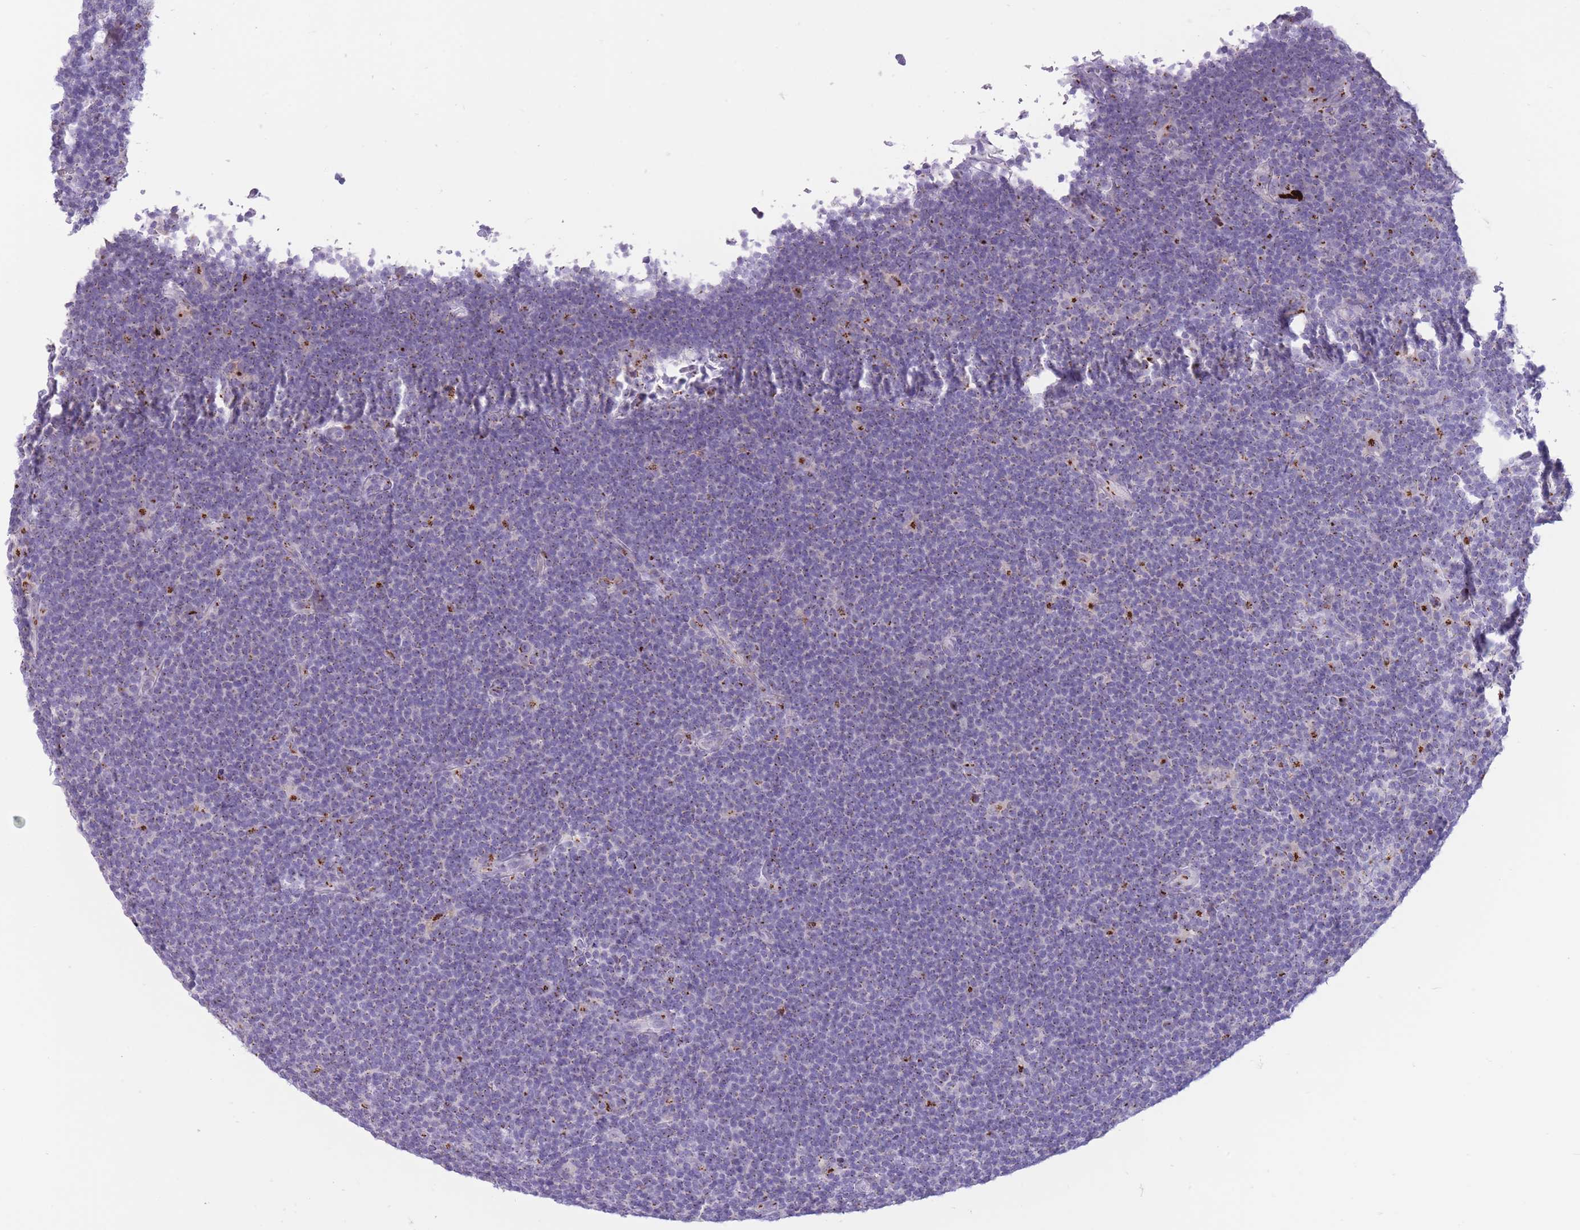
{"staining": {"intensity": "moderate", "quantity": ">75%", "location": "cytoplasmic/membranous"}, "tissue": "lymphoma", "cell_type": "Tumor cells", "image_type": "cancer", "snomed": [{"axis": "morphology", "description": "Hodgkin's disease, NOS"}, {"axis": "topography", "description": "Lymph node"}], "caption": "Moderate cytoplasmic/membranous expression is present in approximately >75% of tumor cells in Hodgkin's disease. The protein of interest is shown in brown color, while the nuclei are stained blue.", "gene": "B4GALT2", "patient": {"sex": "female", "age": 57}}